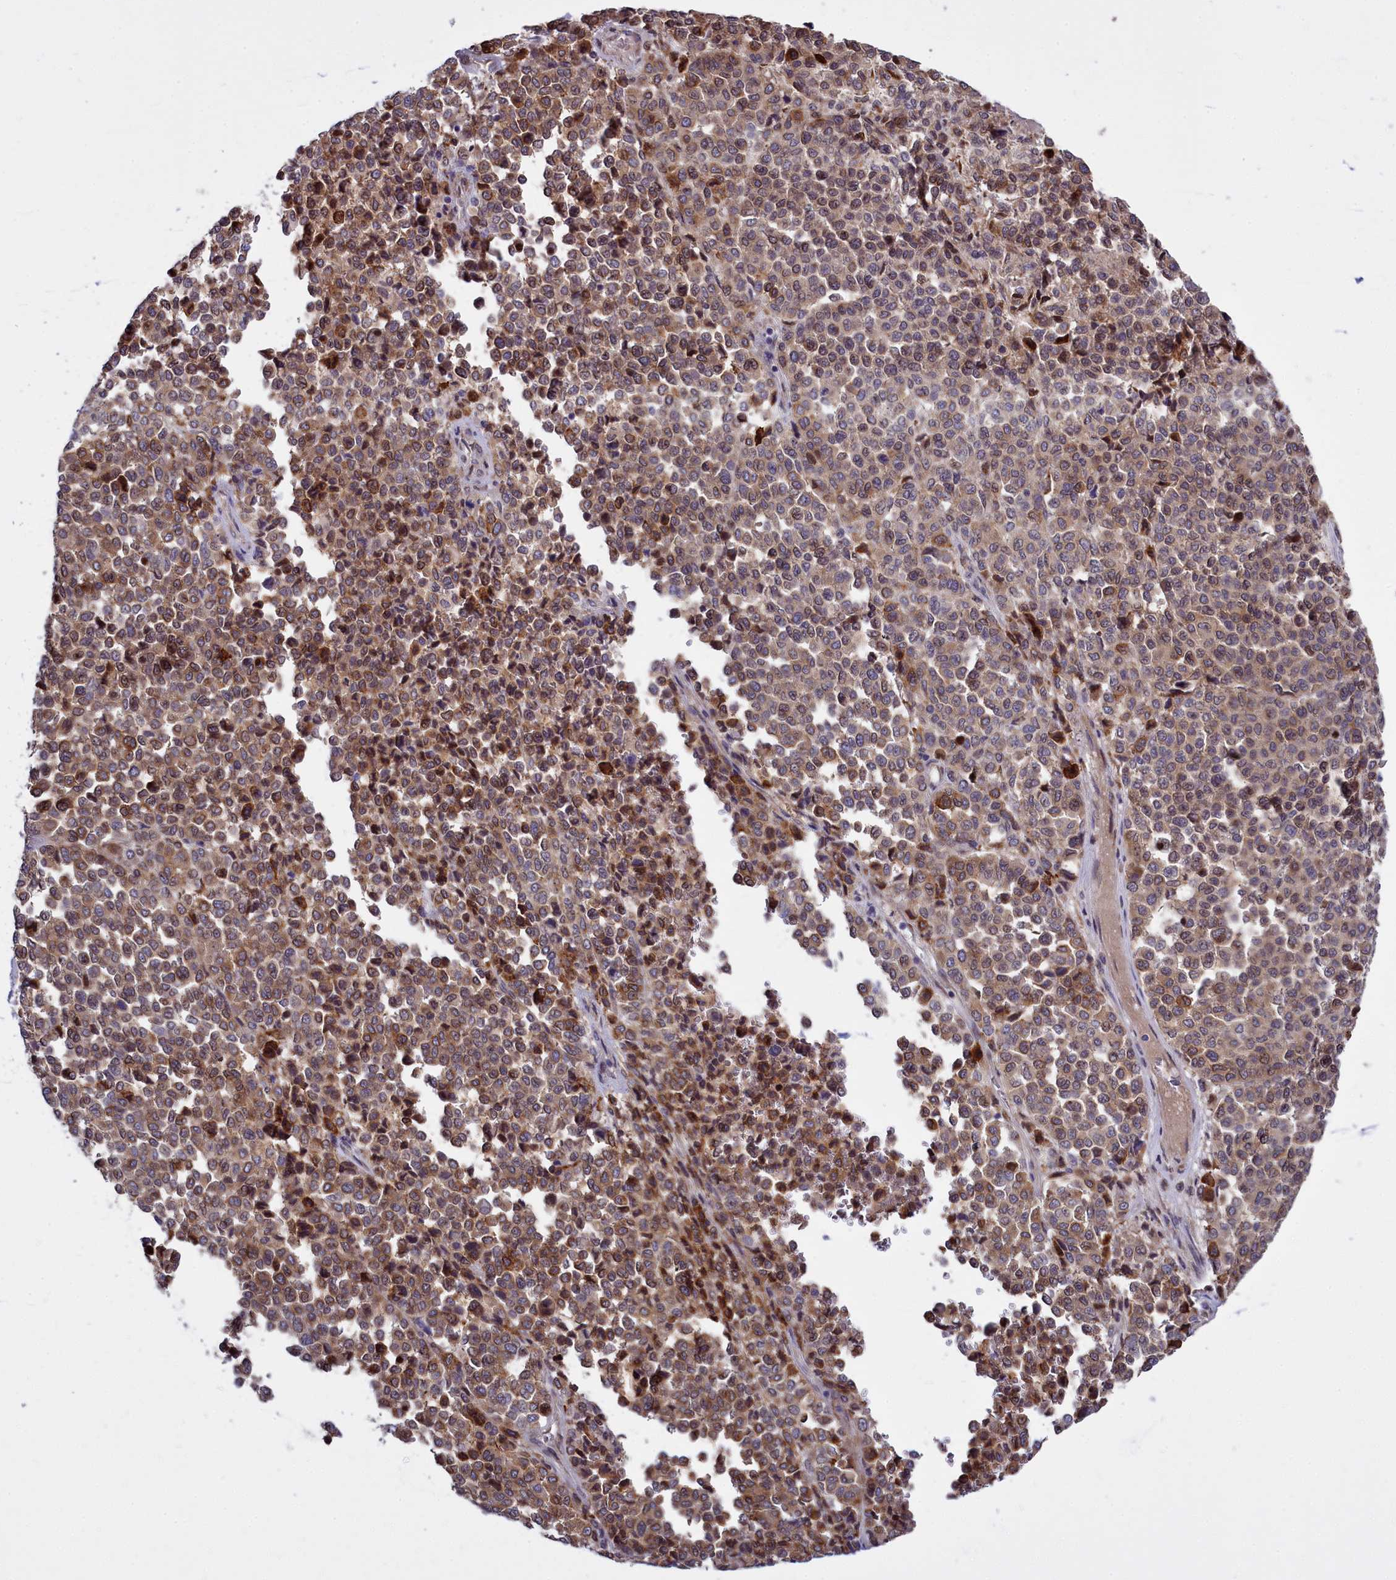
{"staining": {"intensity": "weak", "quantity": ">75%", "location": "cytoplasmic/membranous"}, "tissue": "melanoma", "cell_type": "Tumor cells", "image_type": "cancer", "snomed": [{"axis": "morphology", "description": "Malignant melanoma, Metastatic site"}, {"axis": "topography", "description": "Pancreas"}], "caption": "A histopathology image of malignant melanoma (metastatic site) stained for a protein displays weak cytoplasmic/membranous brown staining in tumor cells.", "gene": "RAPGEF4", "patient": {"sex": "female", "age": 30}}